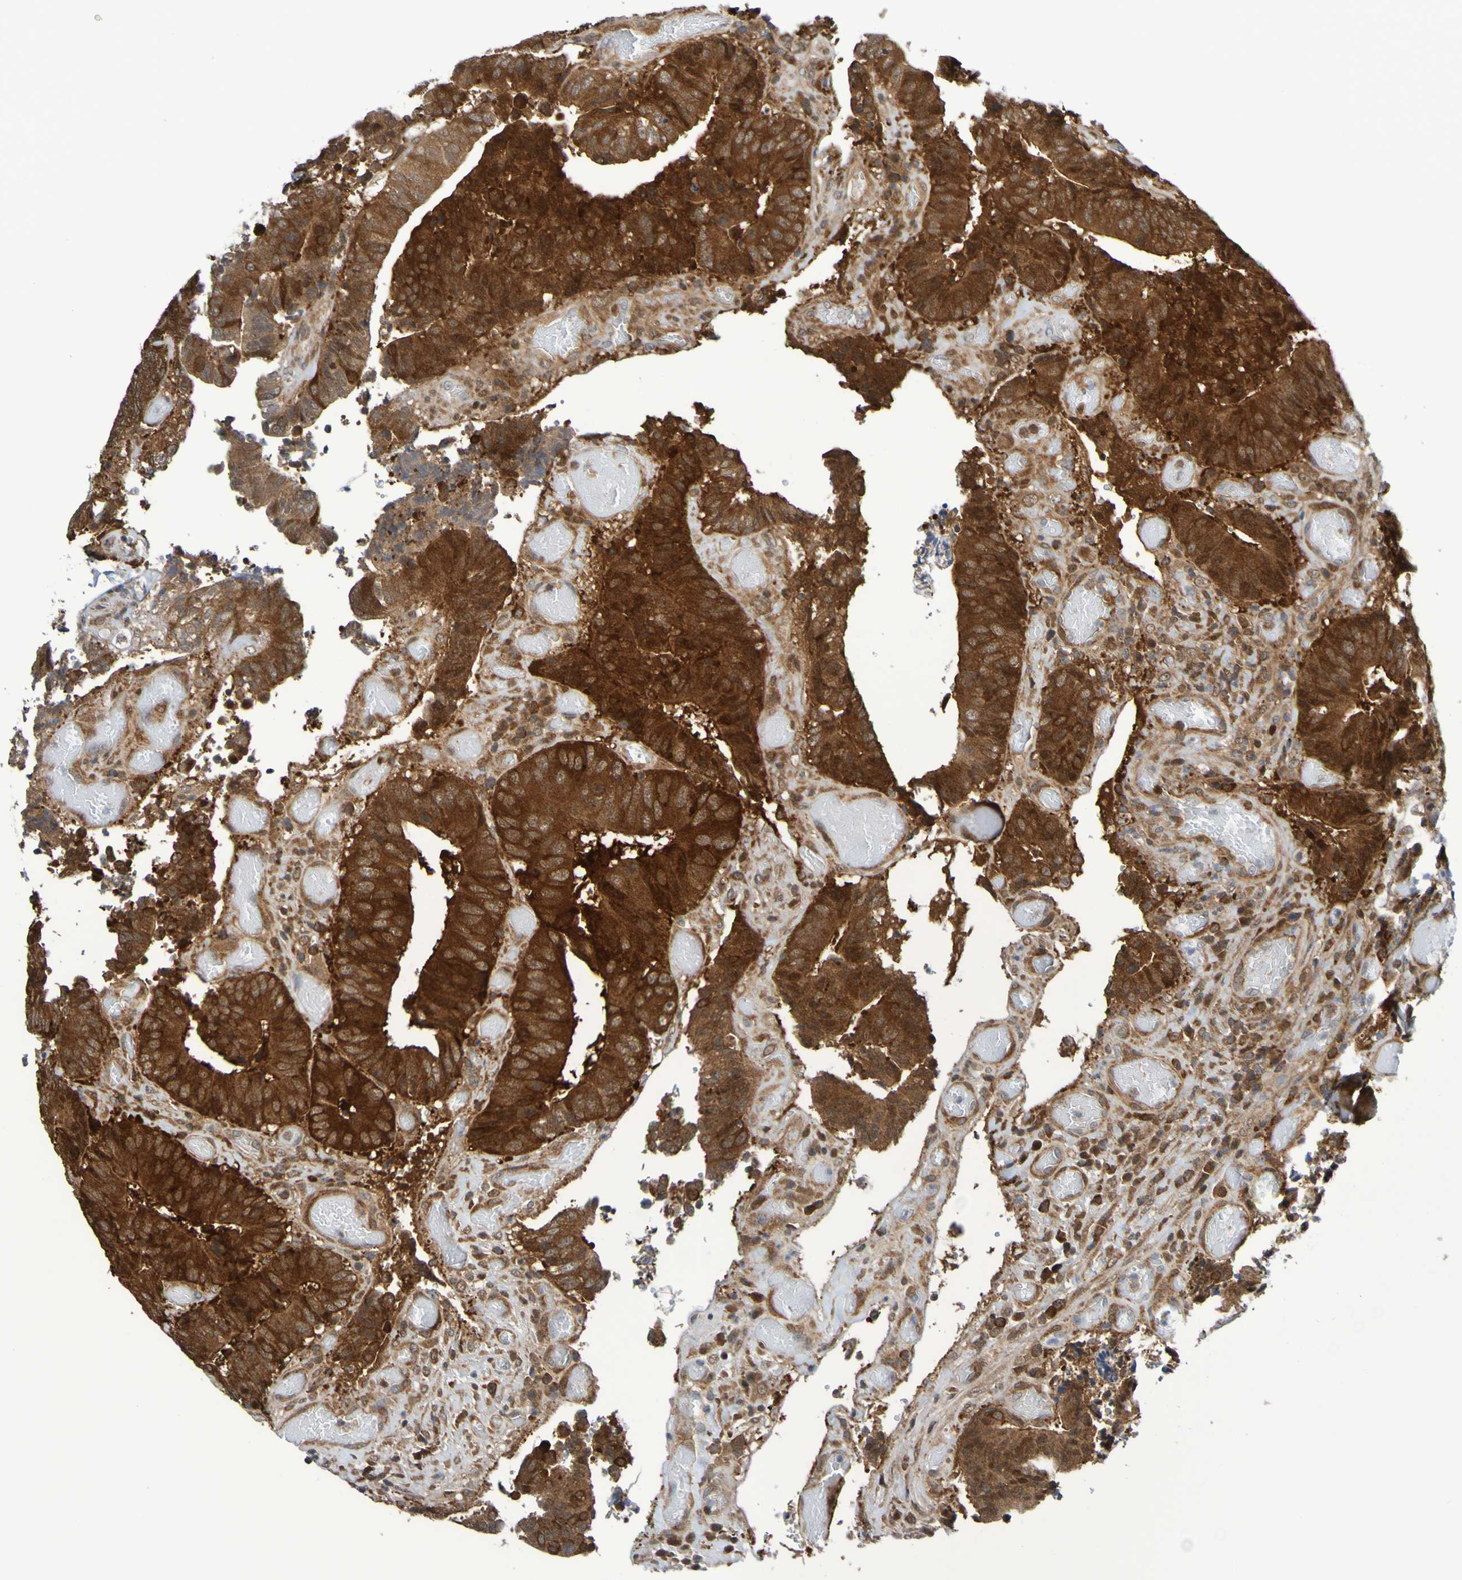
{"staining": {"intensity": "strong", "quantity": ">75%", "location": "cytoplasmic/membranous"}, "tissue": "colorectal cancer", "cell_type": "Tumor cells", "image_type": "cancer", "snomed": [{"axis": "morphology", "description": "Adenocarcinoma, NOS"}, {"axis": "topography", "description": "Rectum"}], "caption": "A micrograph of colorectal adenocarcinoma stained for a protein exhibits strong cytoplasmic/membranous brown staining in tumor cells.", "gene": "ATIC", "patient": {"sex": "male", "age": 72}}